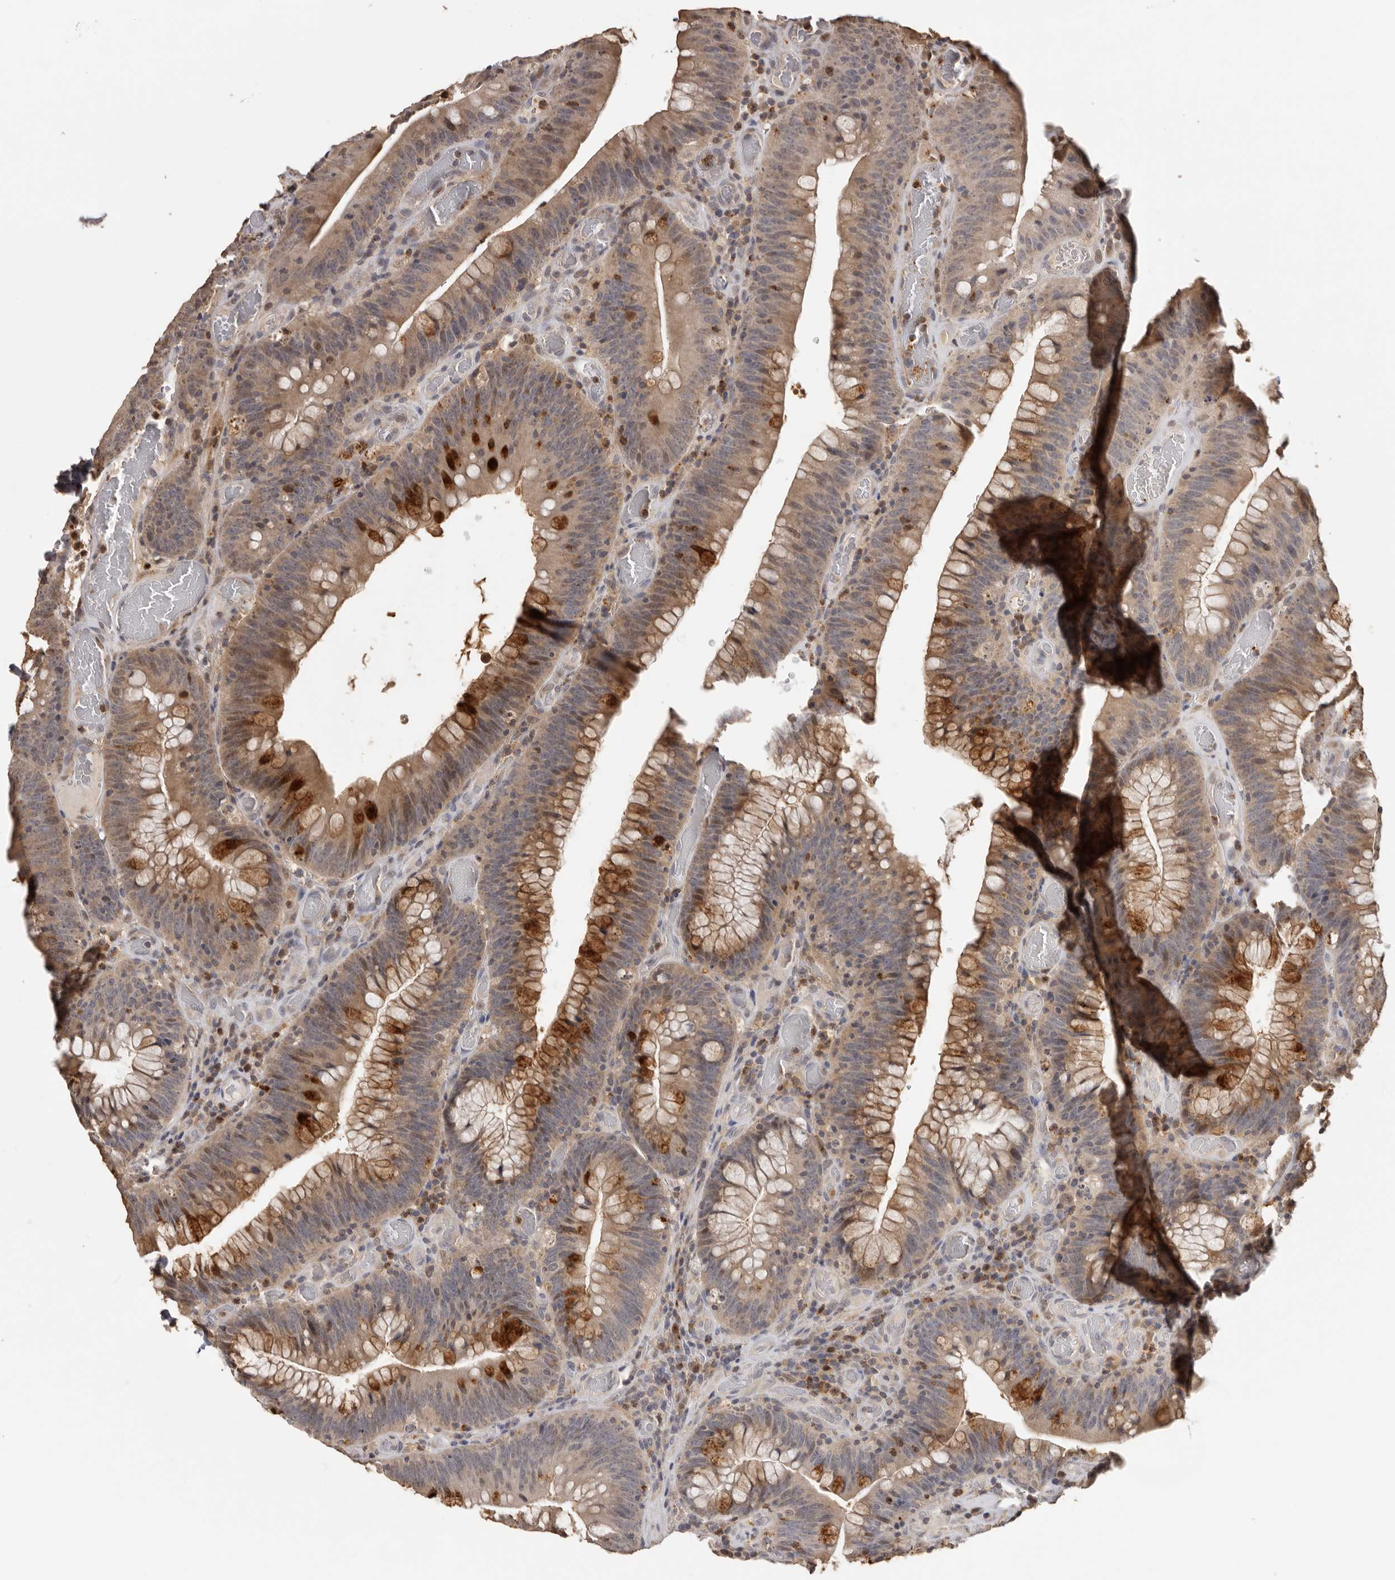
{"staining": {"intensity": "strong", "quantity": "<25%", "location": "cytoplasmic/membranous"}, "tissue": "colorectal cancer", "cell_type": "Tumor cells", "image_type": "cancer", "snomed": [{"axis": "morphology", "description": "Normal tissue, NOS"}, {"axis": "topography", "description": "Colon"}], "caption": "Immunohistochemistry (DAB (3,3'-diaminobenzidine)) staining of human colorectal cancer reveals strong cytoplasmic/membranous protein expression in approximately <25% of tumor cells.", "gene": "KIF2B", "patient": {"sex": "female", "age": 82}}